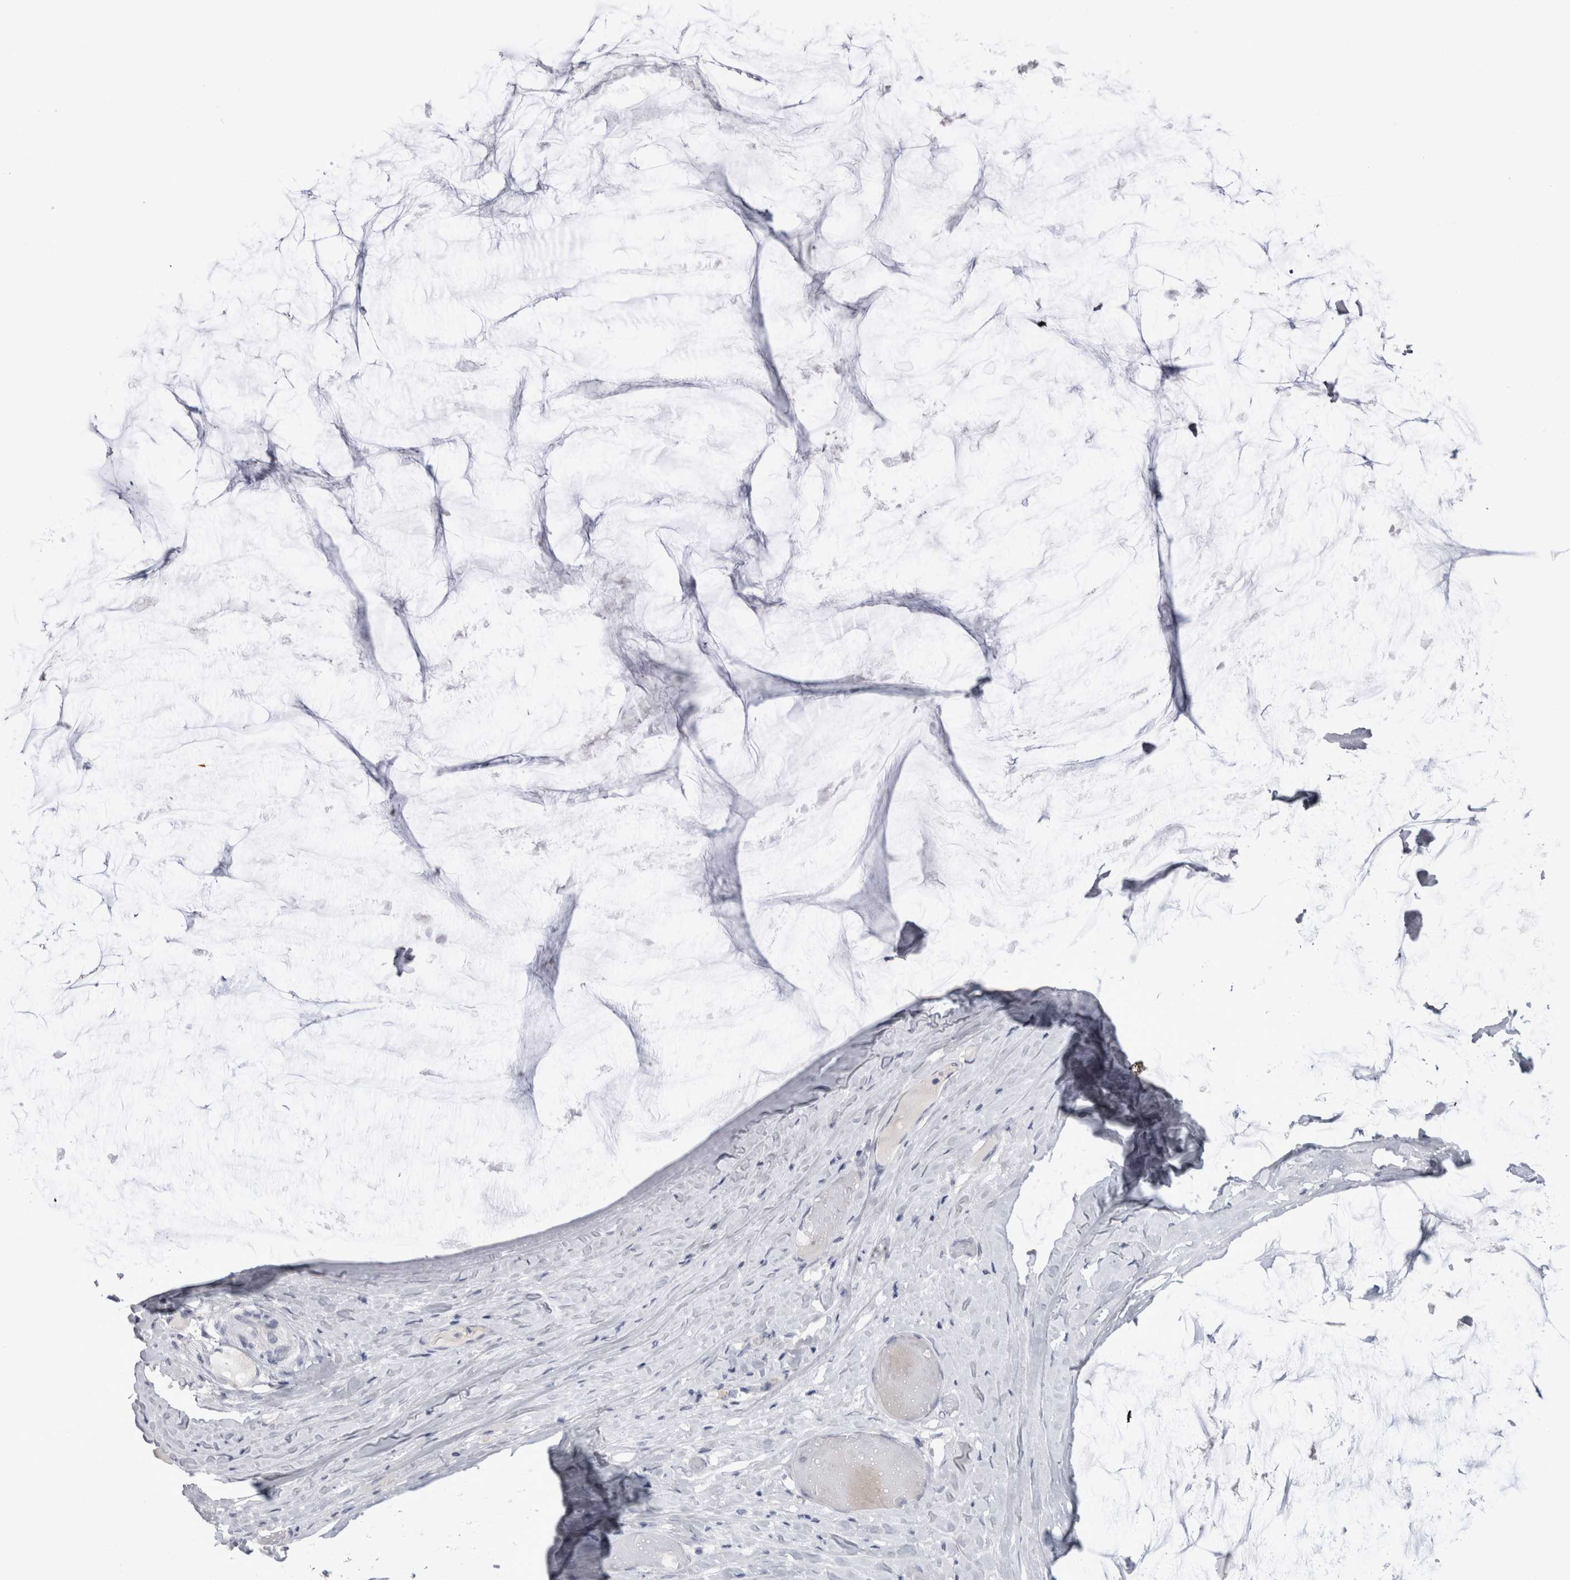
{"staining": {"intensity": "negative", "quantity": "none", "location": "none"}, "tissue": "ovarian cancer", "cell_type": "Tumor cells", "image_type": "cancer", "snomed": [{"axis": "morphology", "description": "Cystadenocarcinoma, mucinous, NOS"}, {"axis": "topography", "description": "Ovary"}], "caption": "Immunohistochemical staining of mucinous cystadenocarcinoma (ovarian) shows no significant staining in tumor cells.", "gene": "ADAM2", "patient": {"sex": "female", "age": 39}}